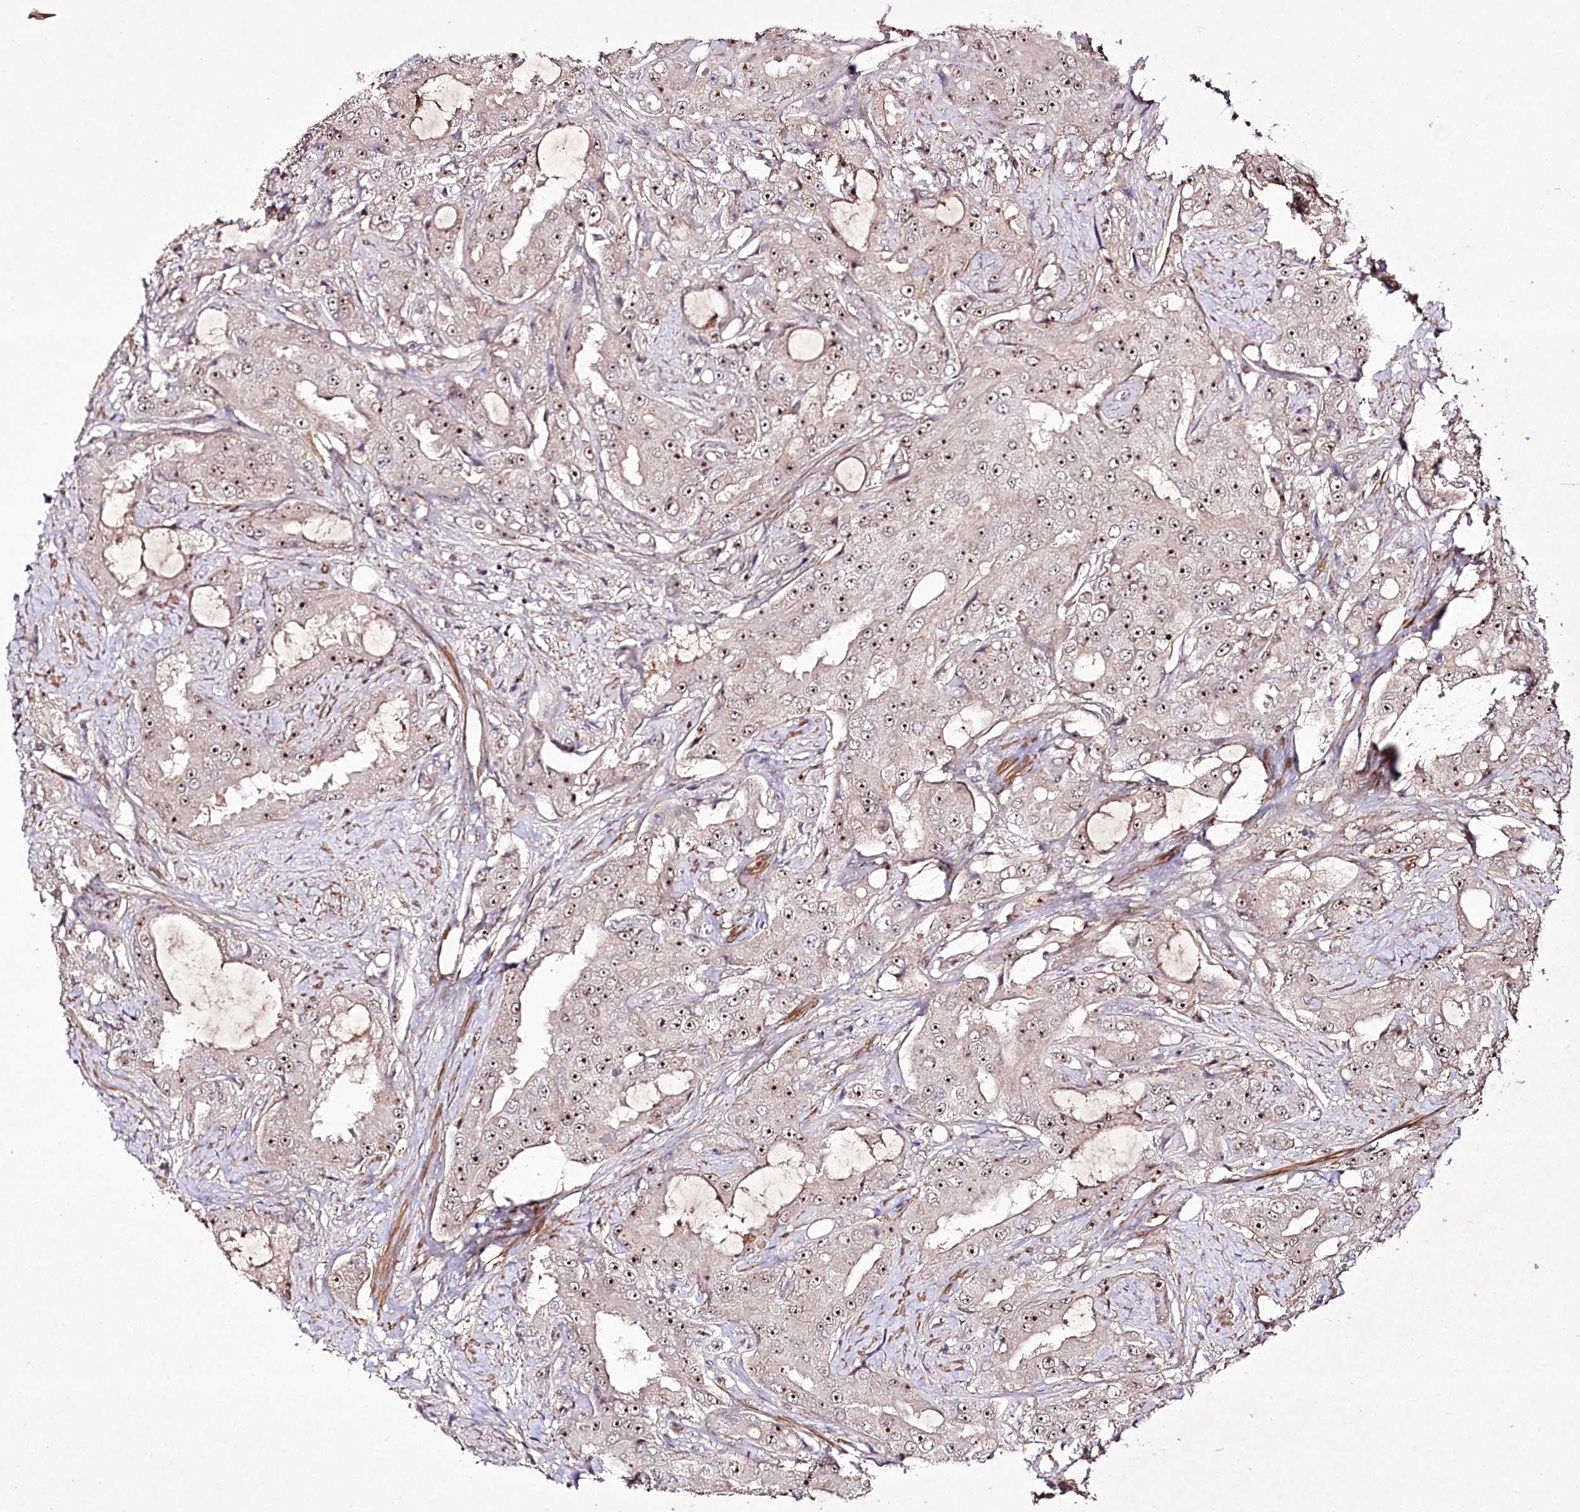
{"staining": {"intensity": "moderate", "quantity": ">75%", "location": "nuclear"}, "tissue": "prostate cancer", "cell_type": "Tumor cells", "image_type": "cancer", "snomed": [{"axis": "morphology", "description": "Adenocarcinoma, High grade"}, {"axis": "topography", "description": "Prostate"}], "caption": "Approximately >75% of tumor cells in human prostate high-grade adenocarcinoma exhibit moderate nuclear protein staining as visualized by brown immunohistochemical staining.", "gene": "CCDC59", "patient": {"sex": "male", "age": 73}}